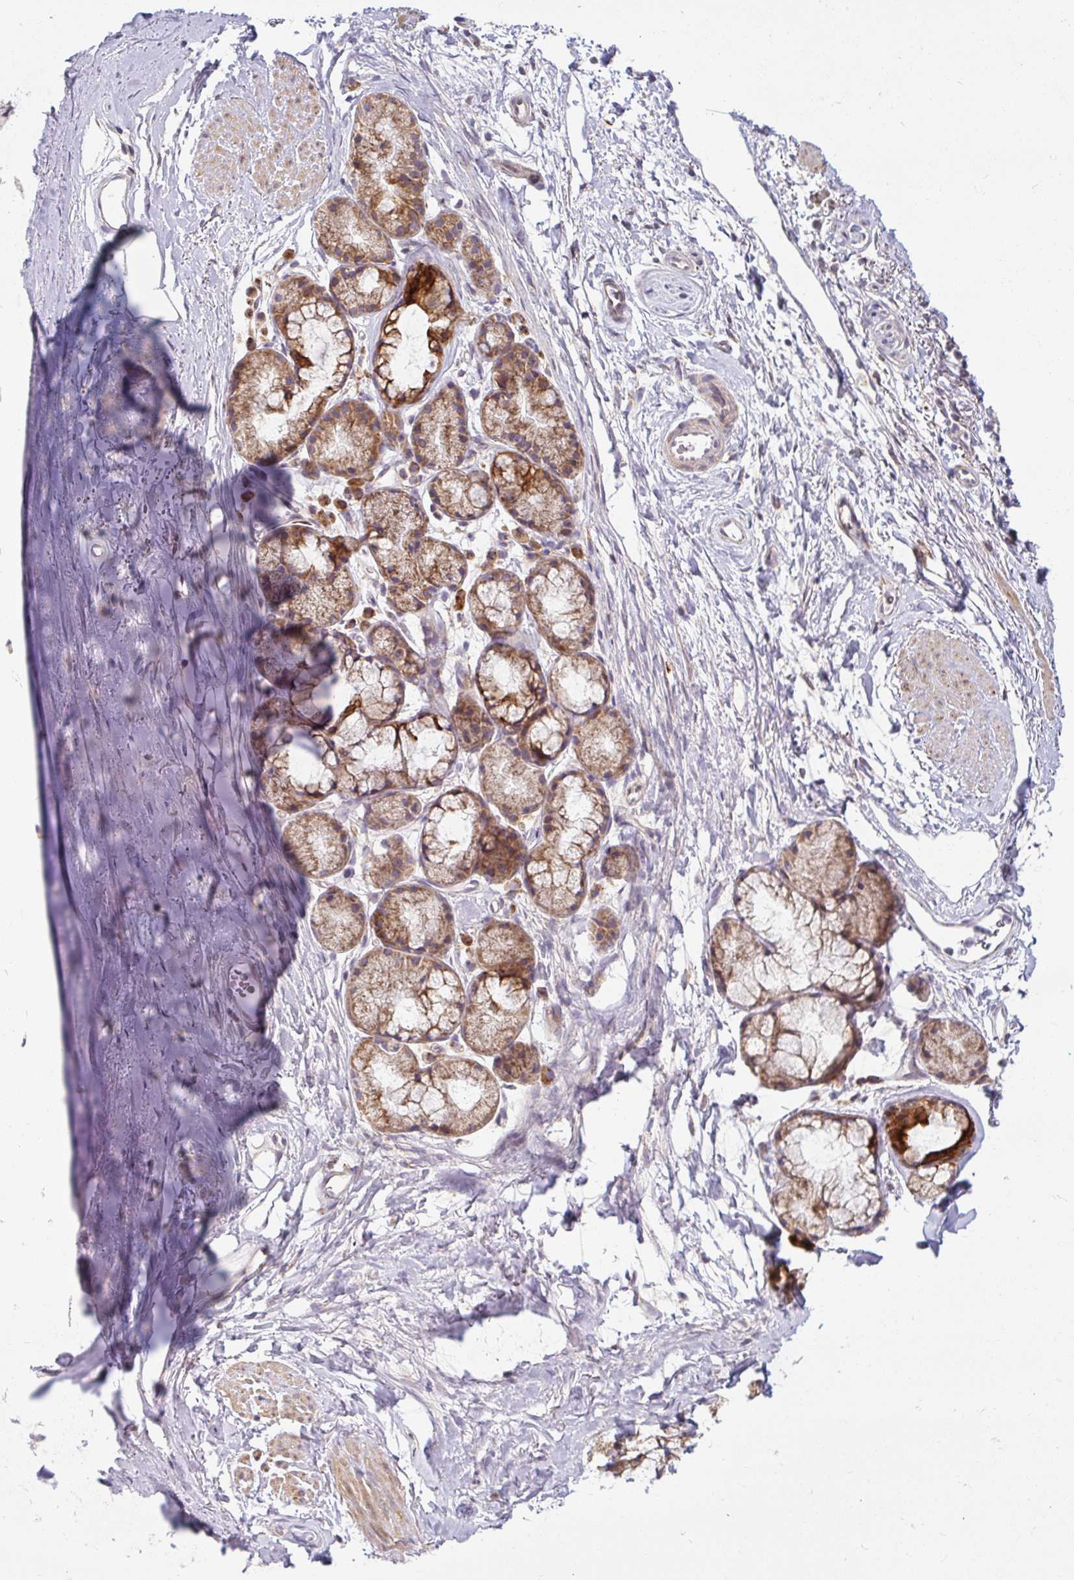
{"staining": {"intensity": "negative", "quantity": "none", "location": "none"}, "tissue": "soft tissue", "cell_type": "Chondrocytes", "image_type": "normal", "snomed": [{"axis": "morphology", "description": "Normal tissue, NOS"}, {"axis": "topography", "description": "Lymph node"}, {"axis": "topography", "description": "Cartilage tissue"}, {"axis": "topography", "description": "Bronchus"}], "caption": "IHC of benign soft tissue shows no expression in chondrocytes. (DAB (3,3'-diaminobenzidine) IHC with hematoxylin counter stain).", "gene": "SKP2", "patient": {"sex": "female", "age": 70}}